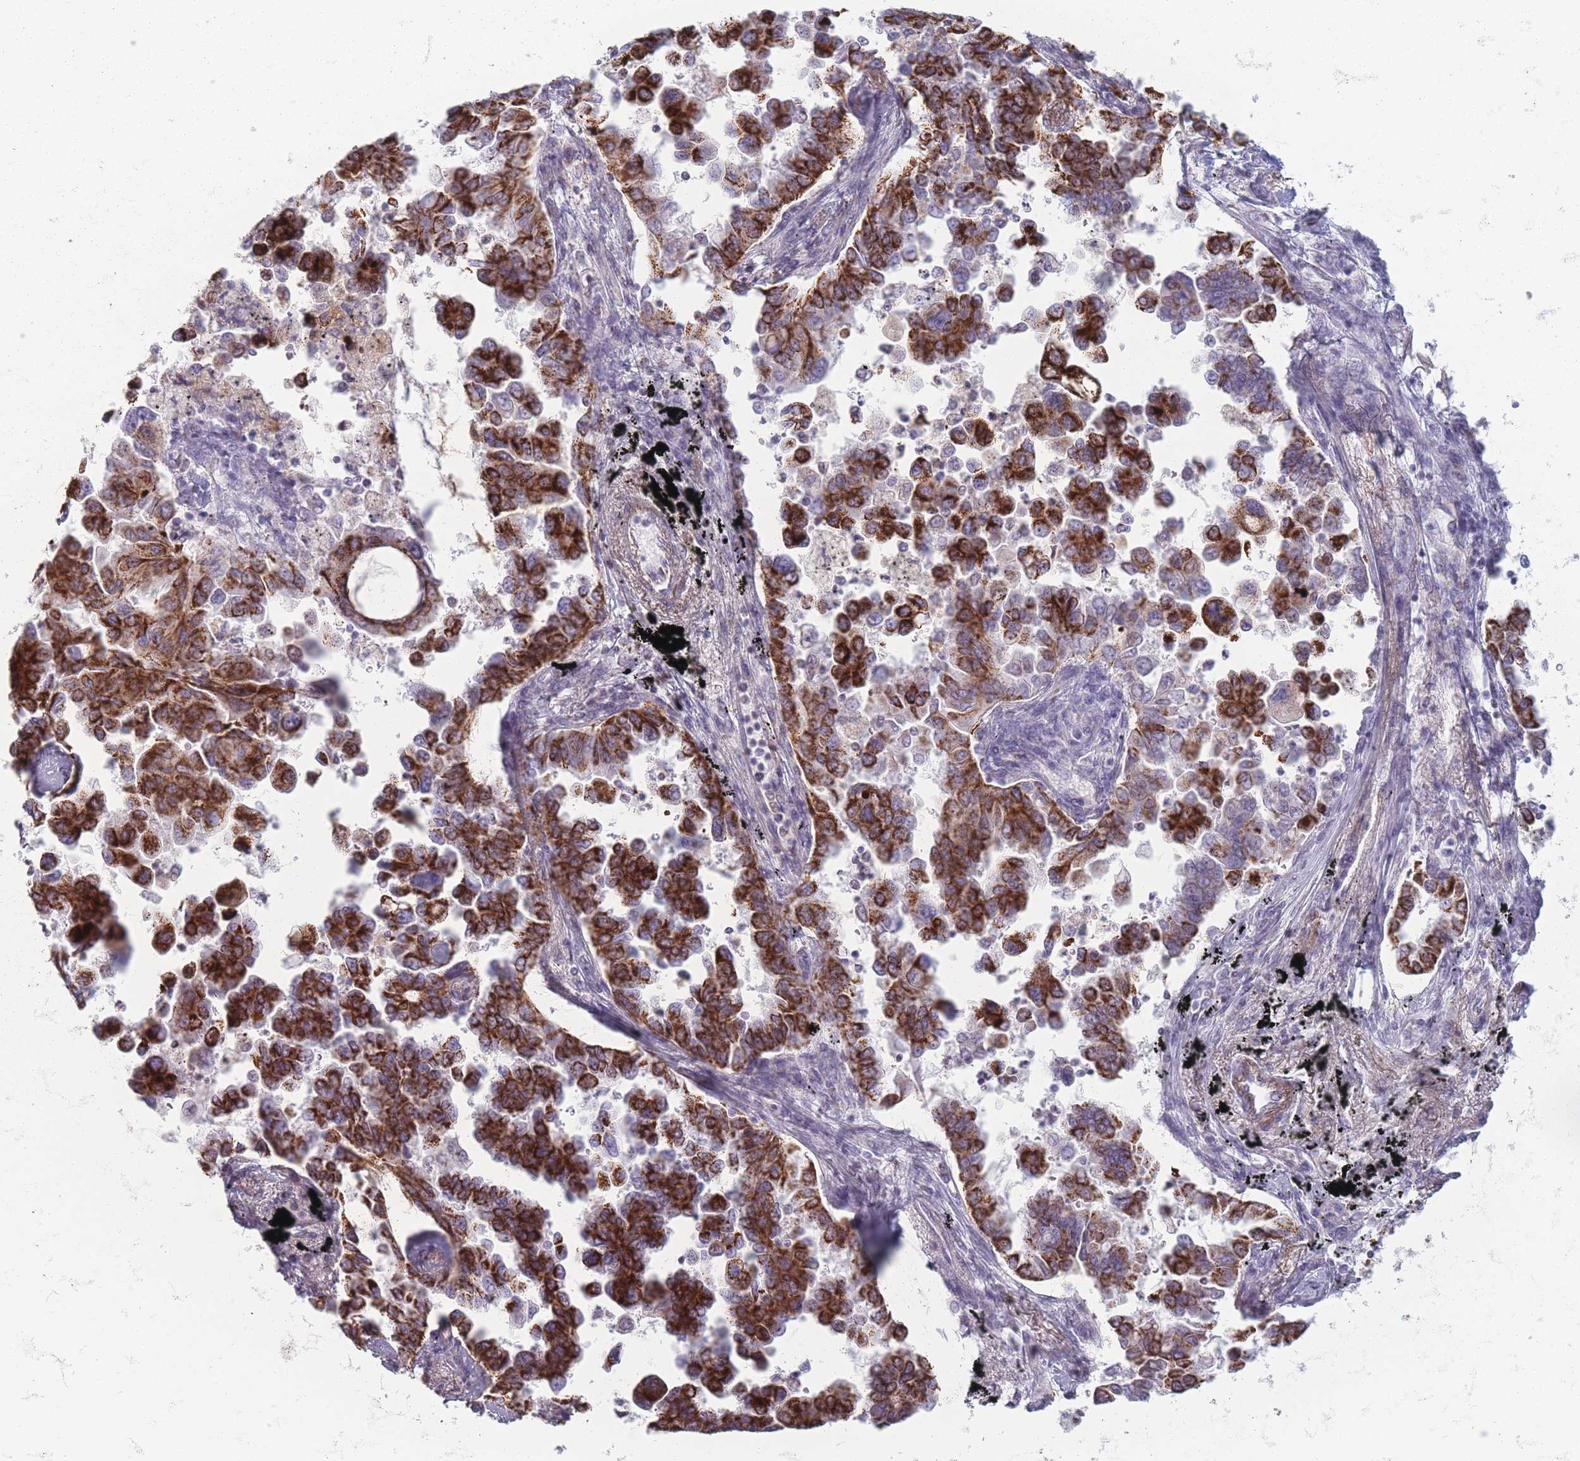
{"staining": {"intensity": "strong", "quantity": ">75%", "location": "cytoplasmic/membranous"}, "tissue": "lung cancer", "cell_type": "Tumor cells", "image_type": "cancer", "snomed": [{"axis": "morphology", "description": "Adenocarcinoma, NOS"}, {"axis": "topography", "description": "Lung"}], "caption": "Human lung cancer stained for a protein (brown) reveals strong cytoplasmic/membranous positive expression in about >75% of tumor cells.", "gene": "DCHS1", "patient": {"sex": "female", "age": 67}}